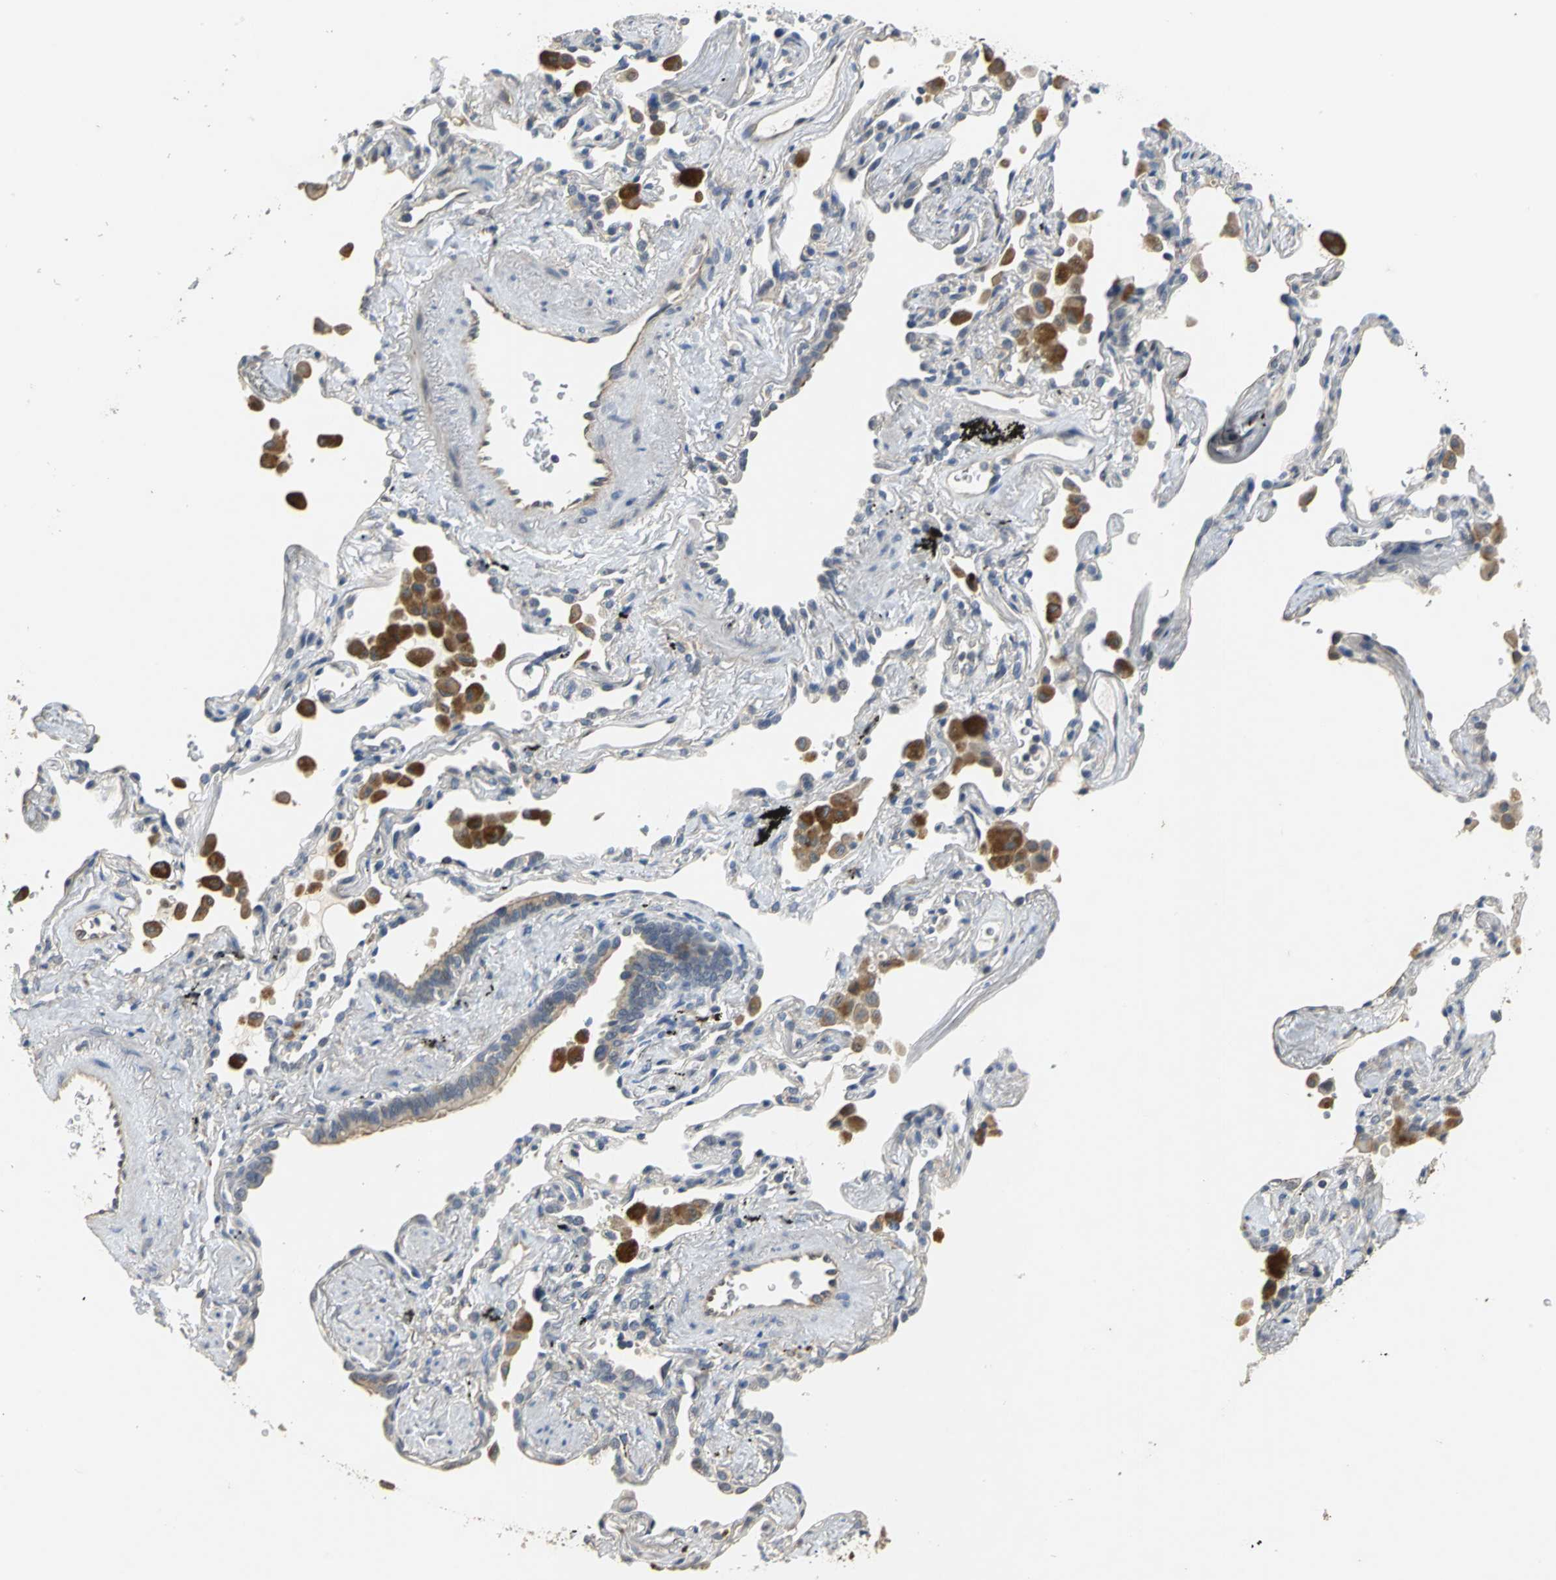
{"staining": {"intensity": "weak", "quantity": "25%-75%", "location": "cytoplasmic/membranous"}, "tissue": "lung cancer", "cell_type": "Tumor cells", "image_type": "cancer", "snomed": [{"axis": "morphology", "description": "Squamous cell carcinoma, NOS"}, {"axis": "topography", "description": "Lung"}], "caption": "The photomicrograph reveals immunohistochemical staining of lung squamous cell carcinoma. There is weak cytoplasmic/membranous staining is seen in approximately 25%-75% of tumor cells. (DAB (3,3'-diaminobenzidine) IHC with brightfield microscopy, high magnification).", "gene": "IL17RB", "patient": {"sex": "female", "age": 67}}